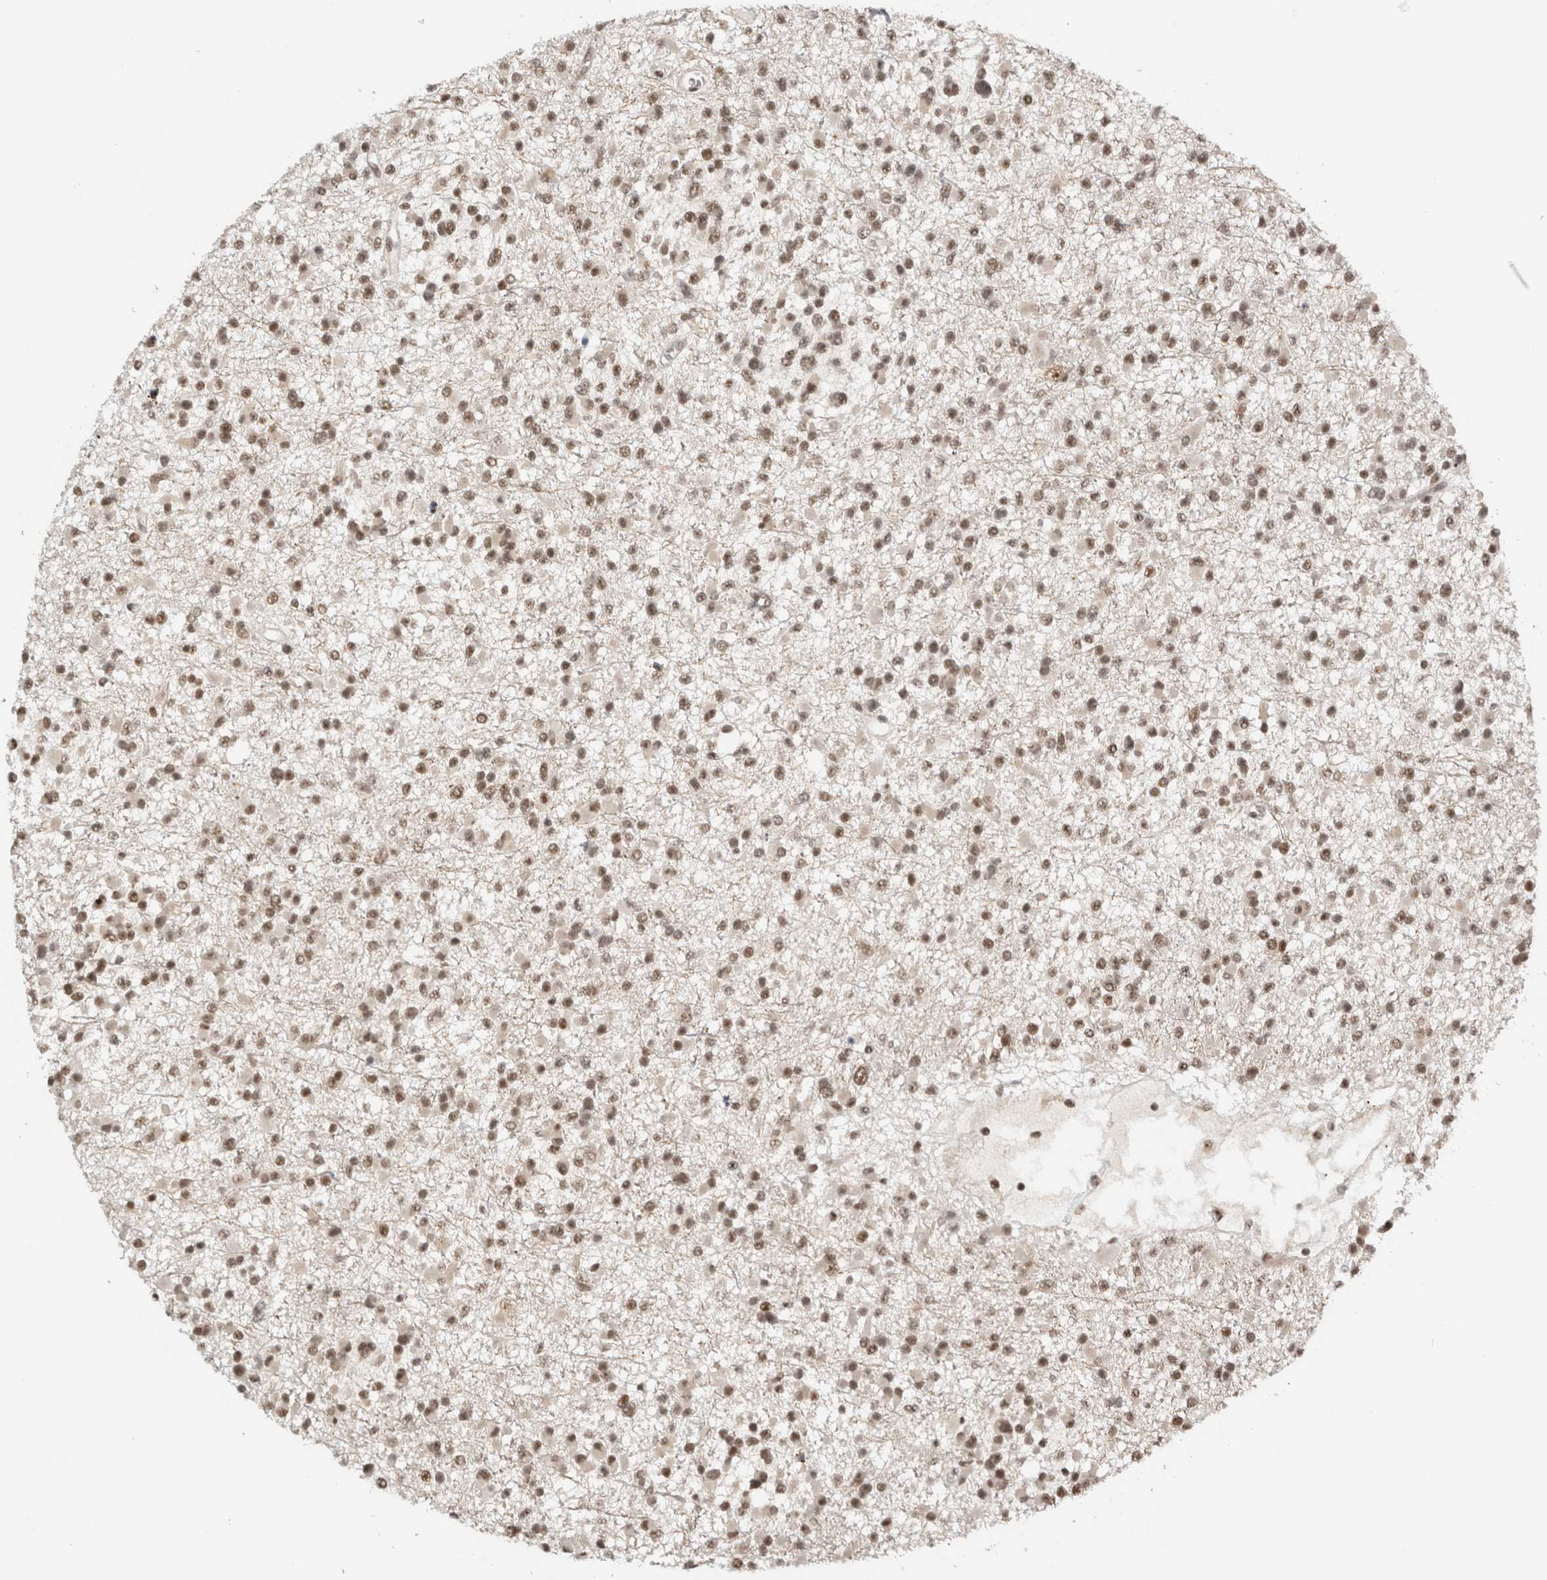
{"staining": {"intensity": "weak", "quantity": ">75%", "location": "nuclear"}, "tissue": "glioma", "cell_type": "Tumor cells", "image_type": "cancer", "snomed": [{"axis": "morphology", "description": "Glioma, malignant, Low grade"}, {"axis": "topography", "description": "Brain"}], "caption": "Glioma tissue shows weak nuclear staining in approximately >75% of tumor cells", "gene": "EBNA1BP2", "patient": {"sex": "female", "age": 22}}